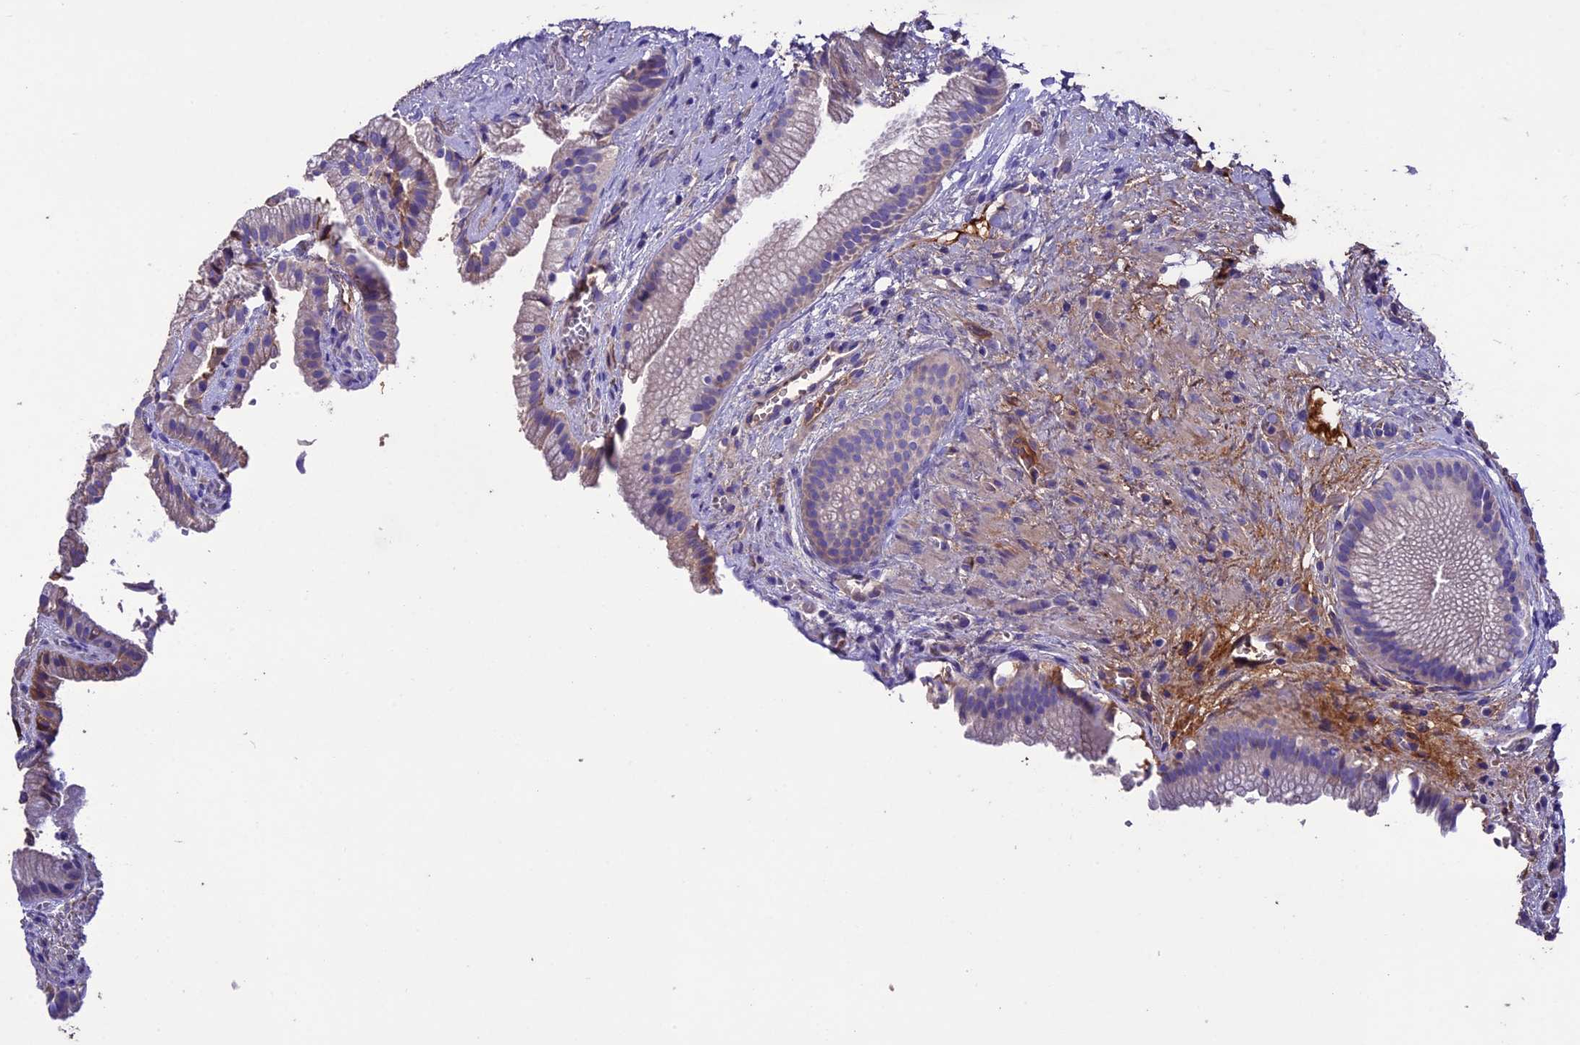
{"staining": {"intensity": "weak", "quantity": "<25%", "location": "cytoplasmic/membranous"}, "tissue": "gallbladder", "cell_type": "Glandular cells", "image_type": "normal", "snomed": [{"axis": "morphology", "description": "Normal tissue, NOS"}, {"axis": "morphology", "description": "Inflammation, NOS"}, {"axis": "topography", "description": "Gallbladder"}], "caption": "This is a photomicrograph of immunohistochemistry (IHC) staining of normal gallbladder, which shows no staining in glandular cells.", "gene": "TCP11L2", "patient": {"sex": "male", "age": 51}}